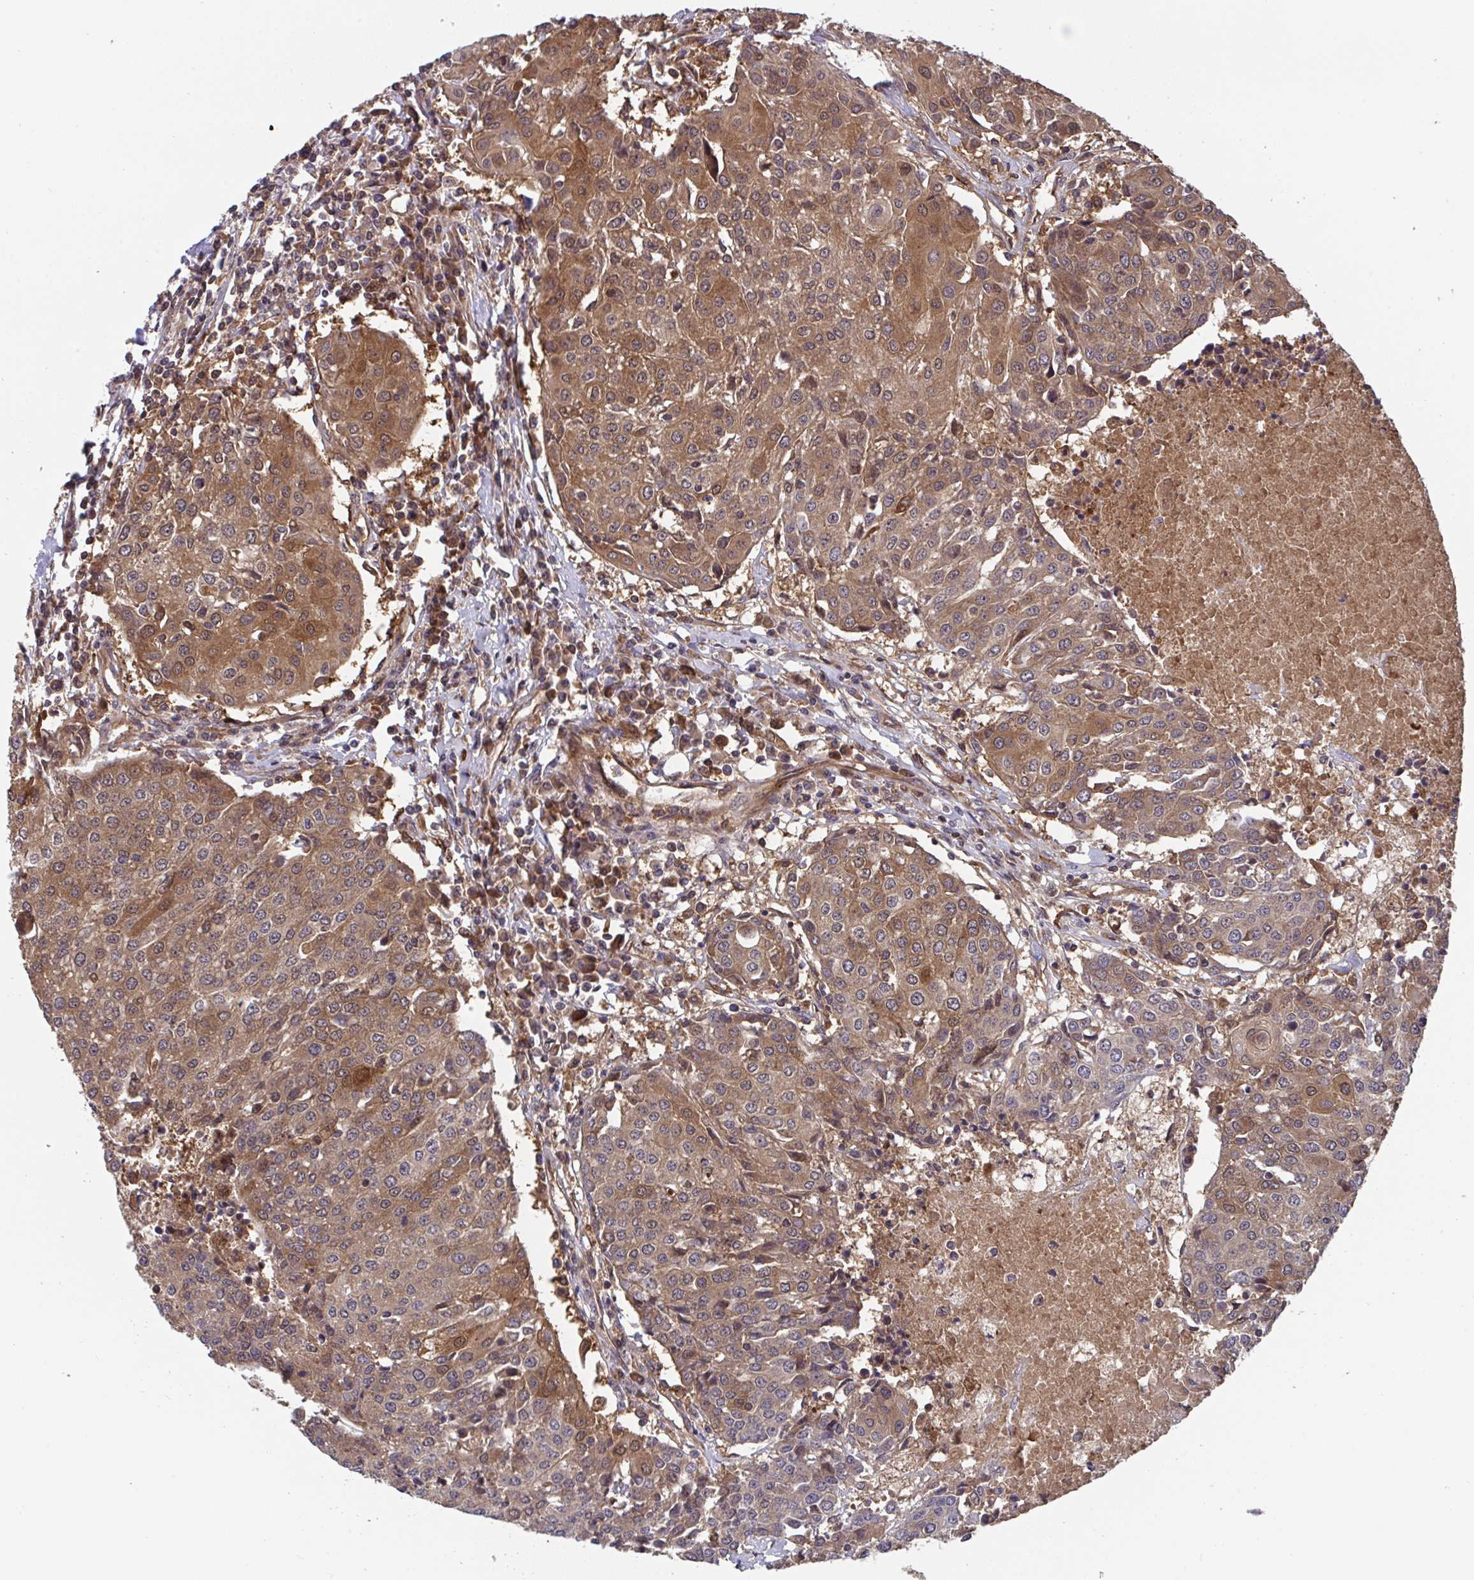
{"staining": {"intensity": "moderate", "quantity": ">75%", "location": "cytoplasmic/membranous,nuclear"}, "tissue": "urothelial cancer", "cell_type": "Tumor cells", "image_type": "cancer", "snomed": [{"axis": "morphology", "description": "Urothelial carcinoma, High grade"}, {"axis": "topography", "description": "Urinary bladder"}], "caption": "Urothelial carcinoma (high-grade) tissue reveals moderate cytoplasmic/membranous and nuclear expression in about >75% of tumor cells (DAB IHC with brightfield microscopy, high magnification).", "gene": "TIGAR", "patient": {"sex": "female", "age": 85}}